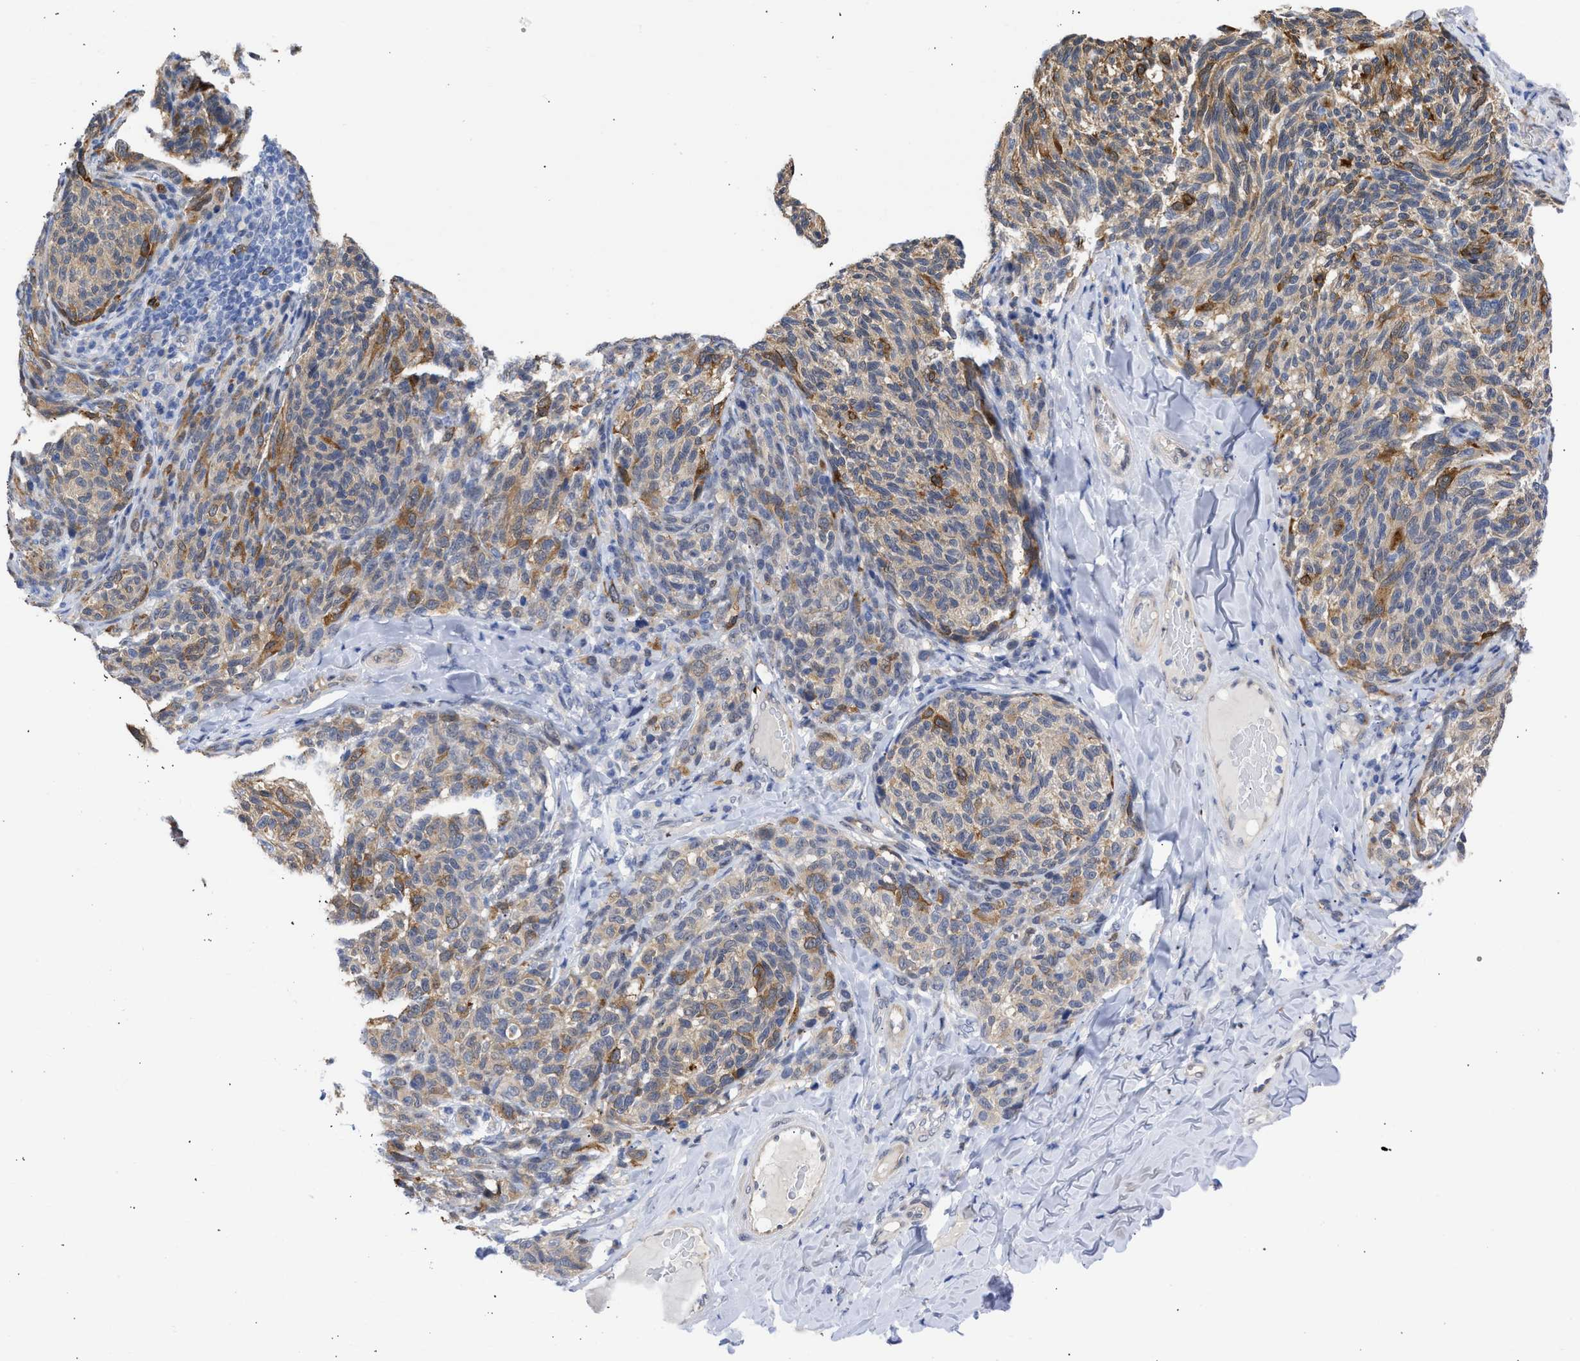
{"staining": {"intensity": "moderate", "quantity": ">75%", "location": "cytoplasmic/membranous"}, "tissue": "melanoma", "cell_type": "Tumor cells", "image_type": "cancer", "snomed": [{"axis": "morphology", "description": "Malignant melanoma, NOS"}, {"axis": "topography", "description": "Skin"}], "caption": "Immunohistochemical staining of malignant melanoma shows moderate cytoplasmic/membranous protein expression in approximately >75% of tumor cells. Using DAB (brown) and hematoxylin (blue) stains, captured at high magnification using brightfield microscopy.", "gene": "THRA", "patient": {"sex": "female", "age": 73}}